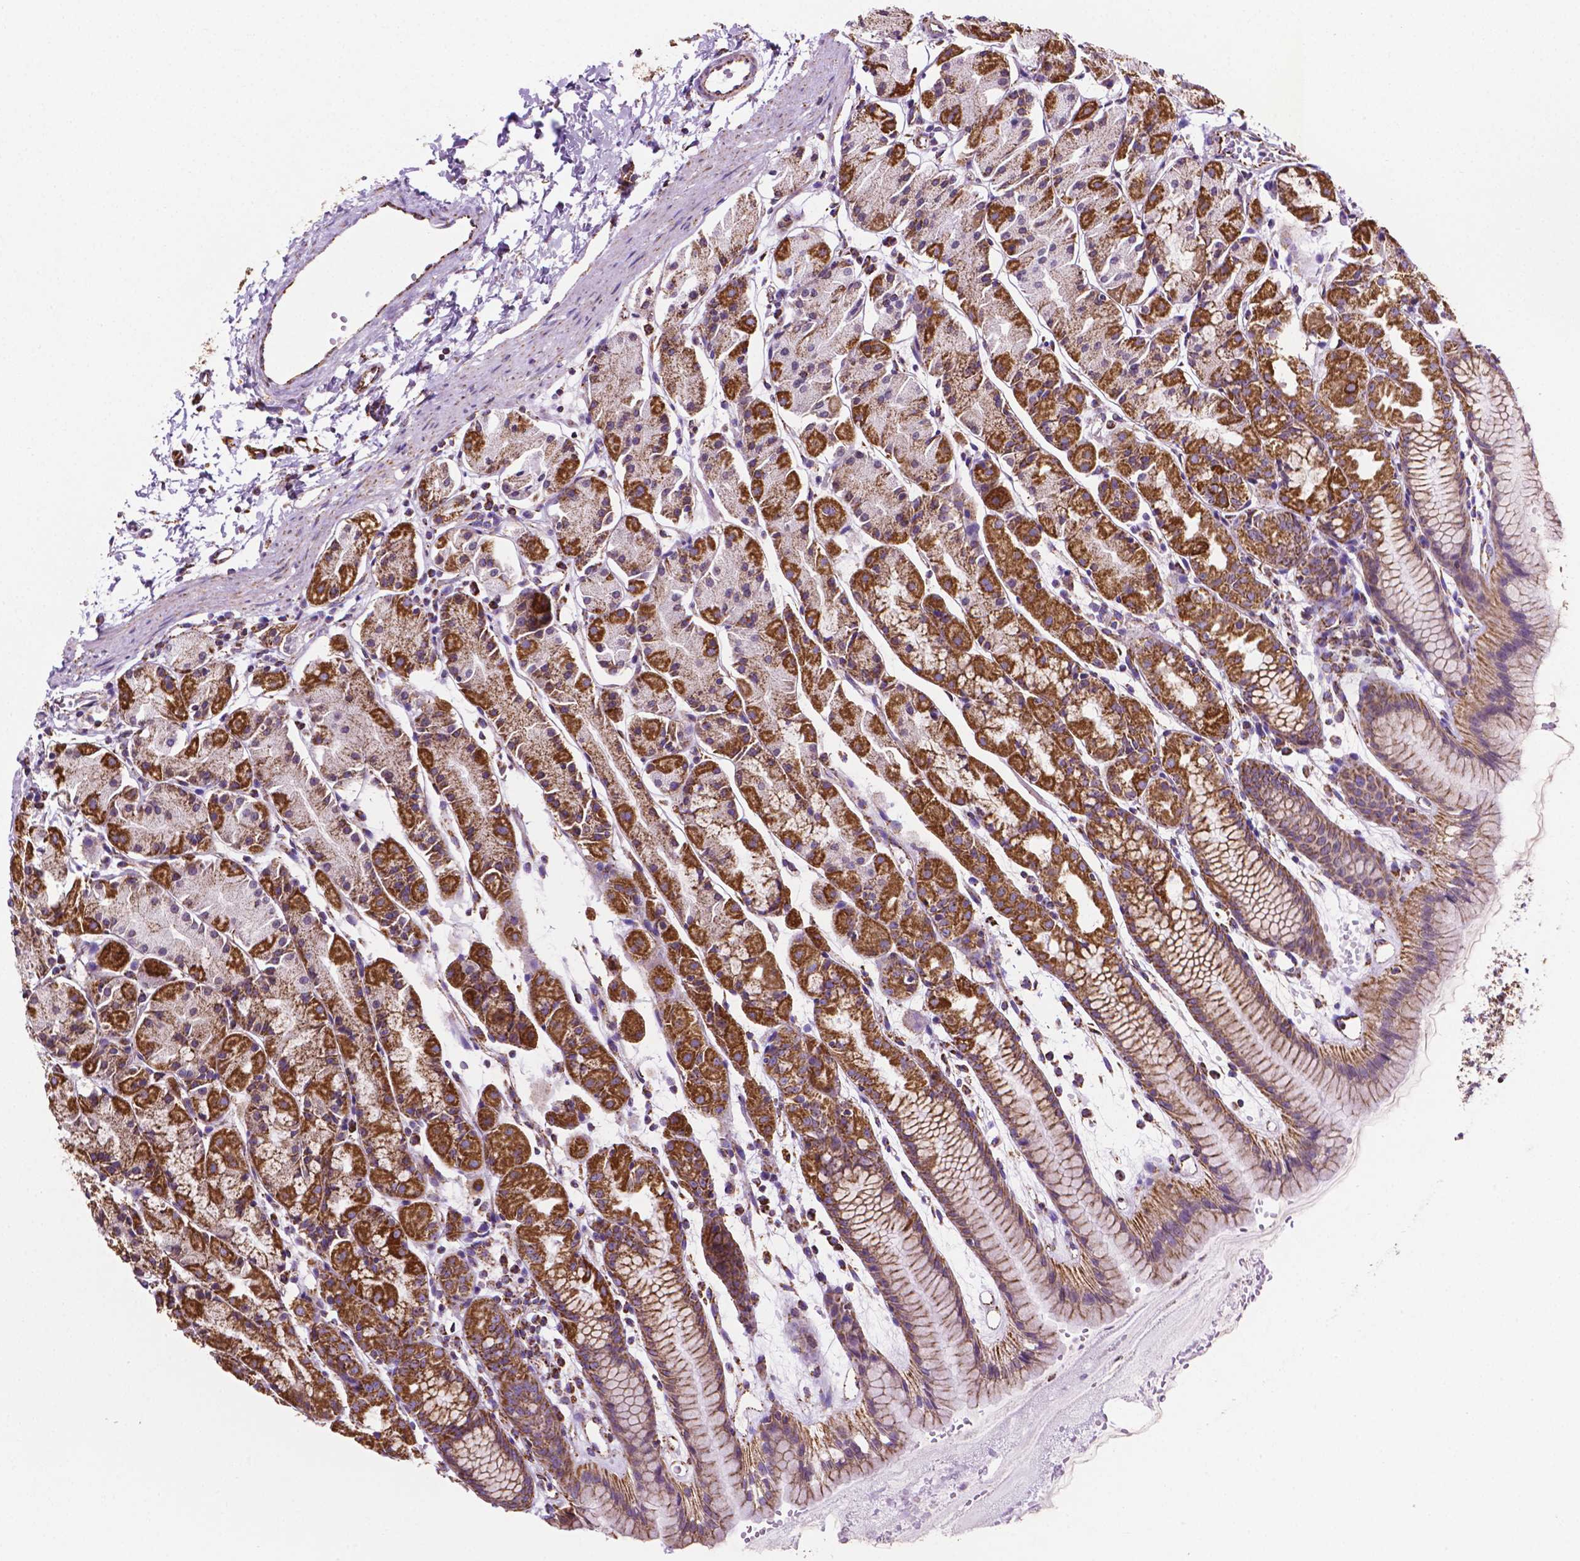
{"staining": {"intensity": "strong", "quantity": ">75%", "location": "cytoplasmic/membranous"}, "tissue": "stomach", "cell_type": "Glandular cells", "image_type": "normal", "snomed": [{"axis": "morphology", "description": "Normal tissue, NOS"}, {"axis": "topography", "description": "Stomach, upper"}], "caption": "Protein staining of unremarkable stomach shows strong cytoplasmic/membranous expression in approximately >75% of glandular cells. (DAB (3,3'-diaminobenzidine) IHC, brown staining for protein, blue staining for nuclei).", "gene": "RMDN3", "patient": {"sex": "male", "age": 47}}